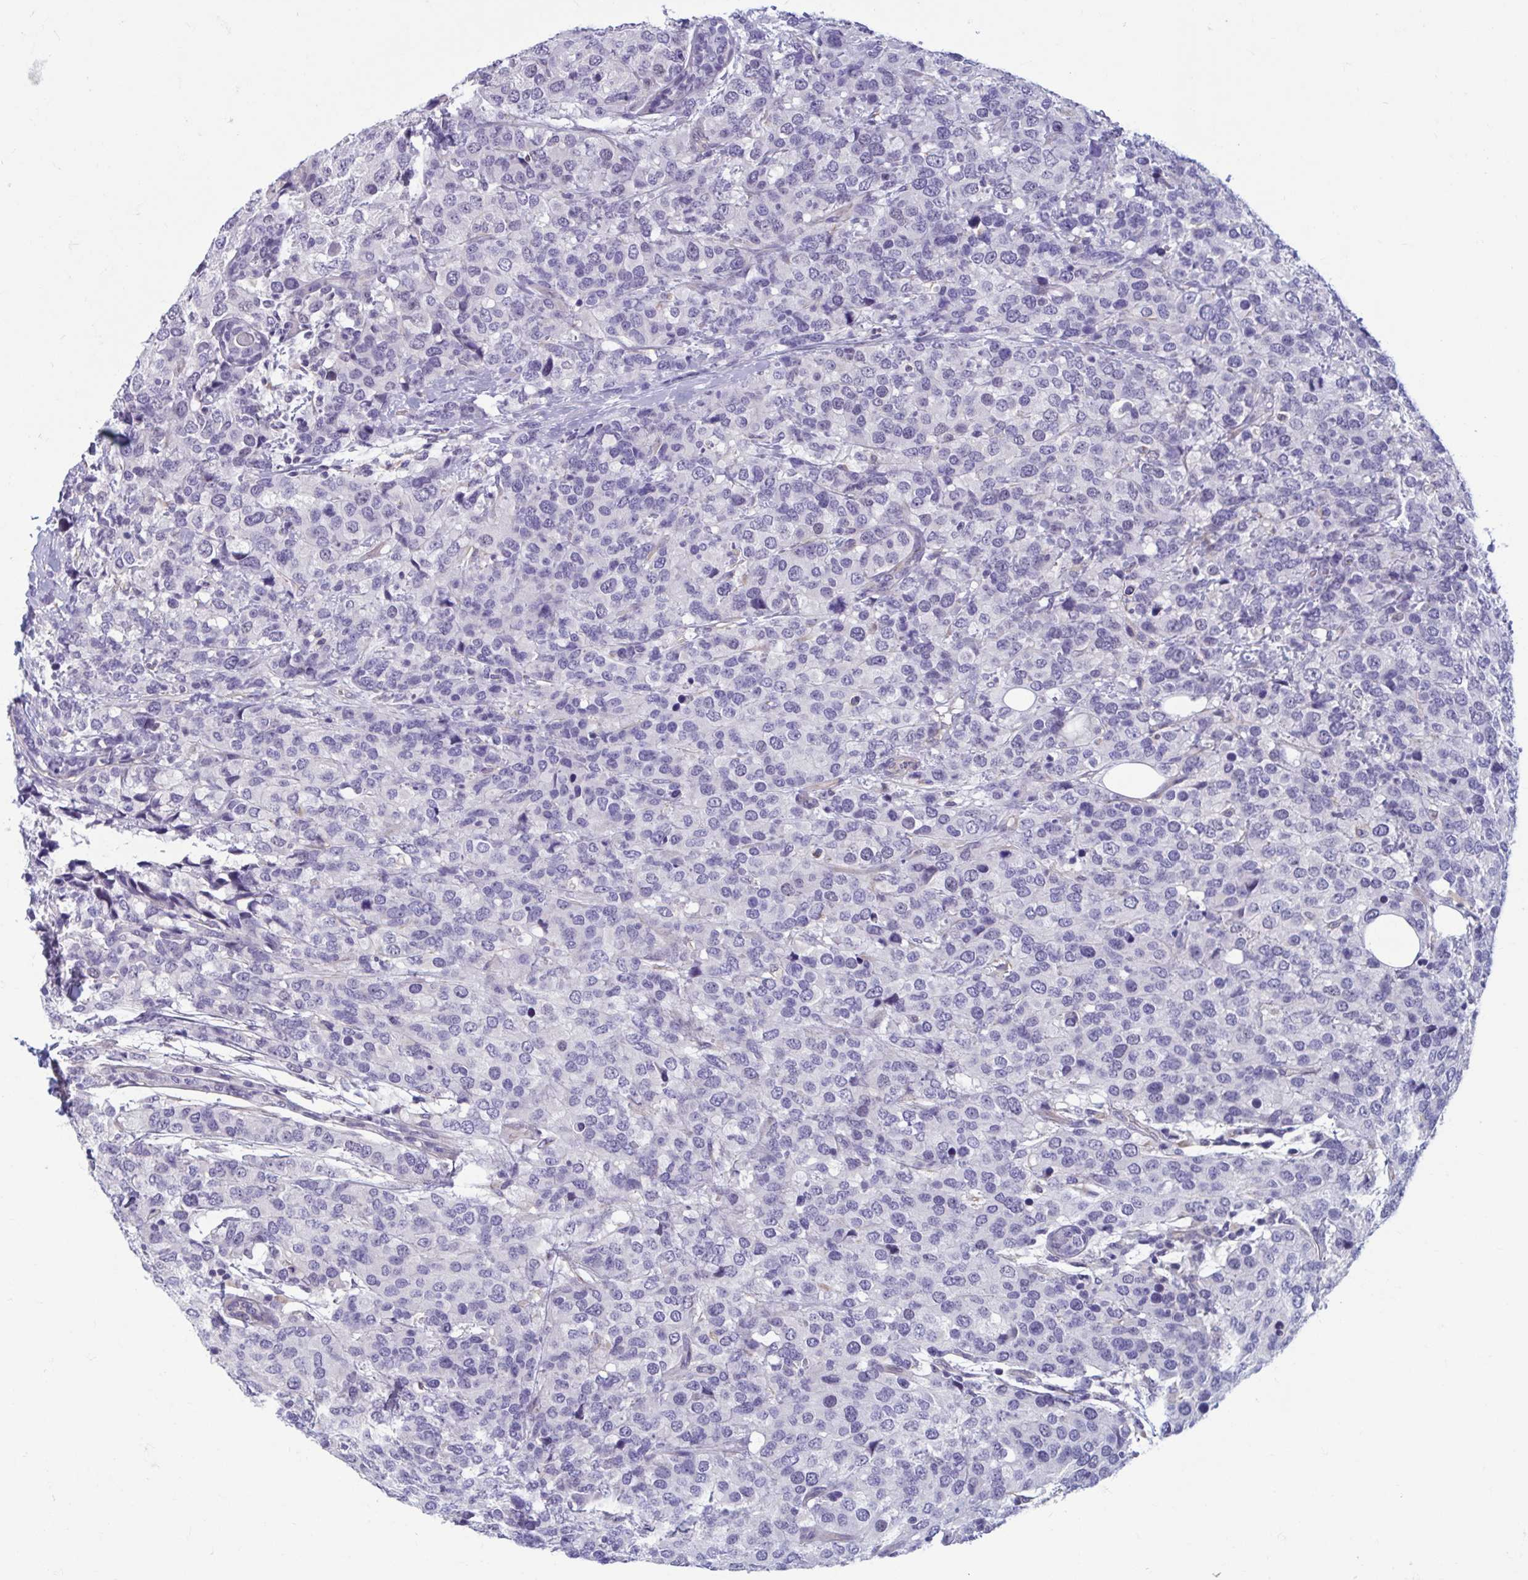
{"staining": {"intensity": "negative", "quantity": "none", "location": "none"}, "tissue": "breast cancer", "cell_type": "Tumor cells", "image_type": "cancer", "snomed": [{"axis": "morphology", "description": "Lobular carcinoma"}, {"axis": "topography", "description": "Breast"}], "caption": "Tumor cells are negative for protein expression in human breast cancer.", "gene": "MORC4", "patient": {"sex": "female", "age": 59}}